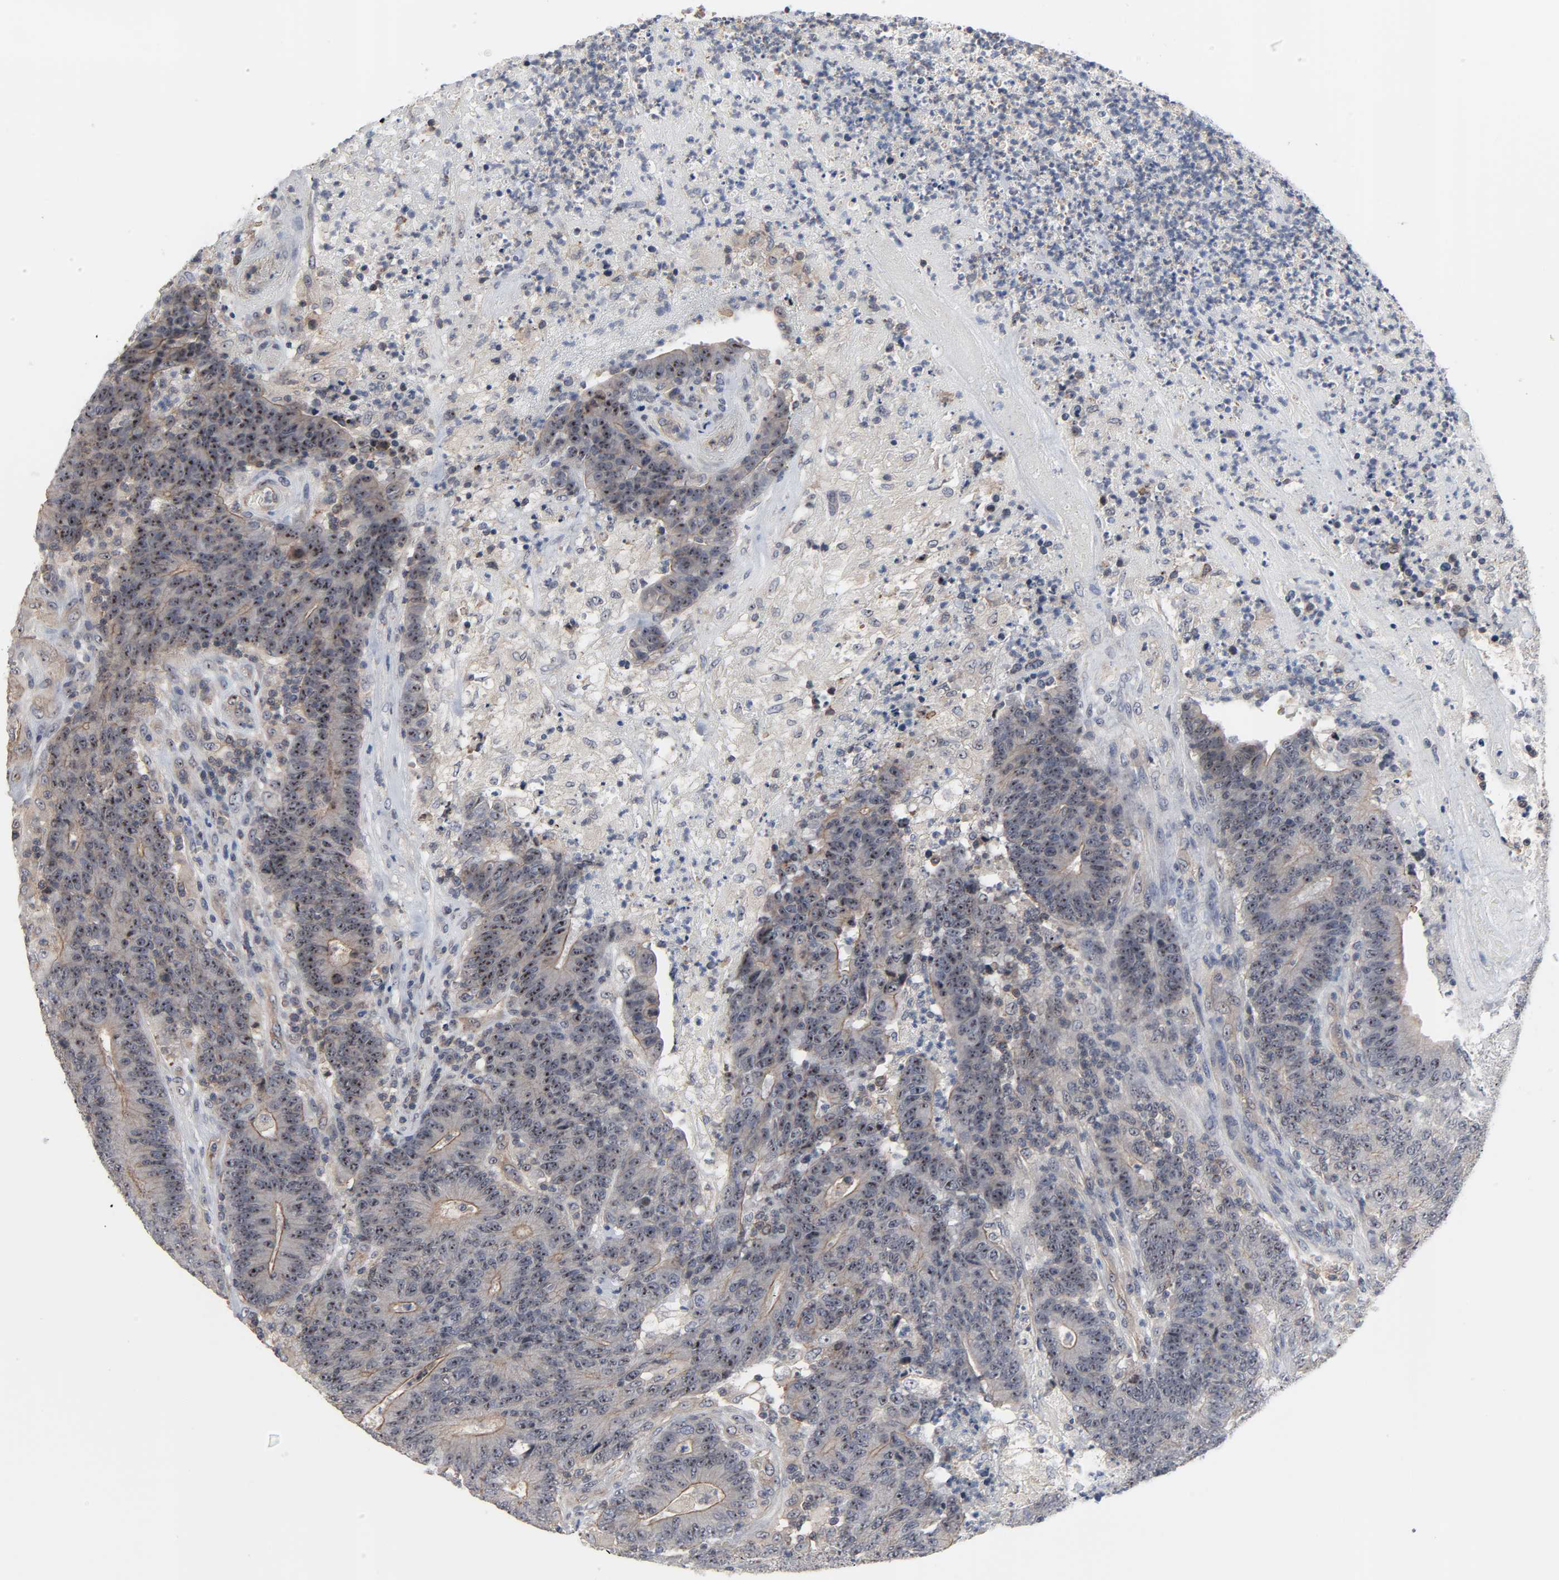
{"staining": {"intensity": "weak", "quantity": ">75%", "location": "cytoplasmic/membranous,nuclear"}, "tissue": "colorectal cancer", "cell_type": "Tumor cells", "image_type": "cancer", "snomed": [{"axis": "morphology", "description": "Normal tissue, NOS"}, {"axis": "morphology", "description": "Adenocarcinoma, NOS"}, {"axis": "topography", "description": "Colon"}], "caption": "Tumor cells demonstrate weak cytoplasmic/membranous and nuclear positivity in approximately >75% of cells in colorectal cancer (adenocarcinoma). The protein of interest is shown in brown color, while the nuclei are stained blue.", "gene": "DDX10", "patient": {"sex": "female", "age": 75}}